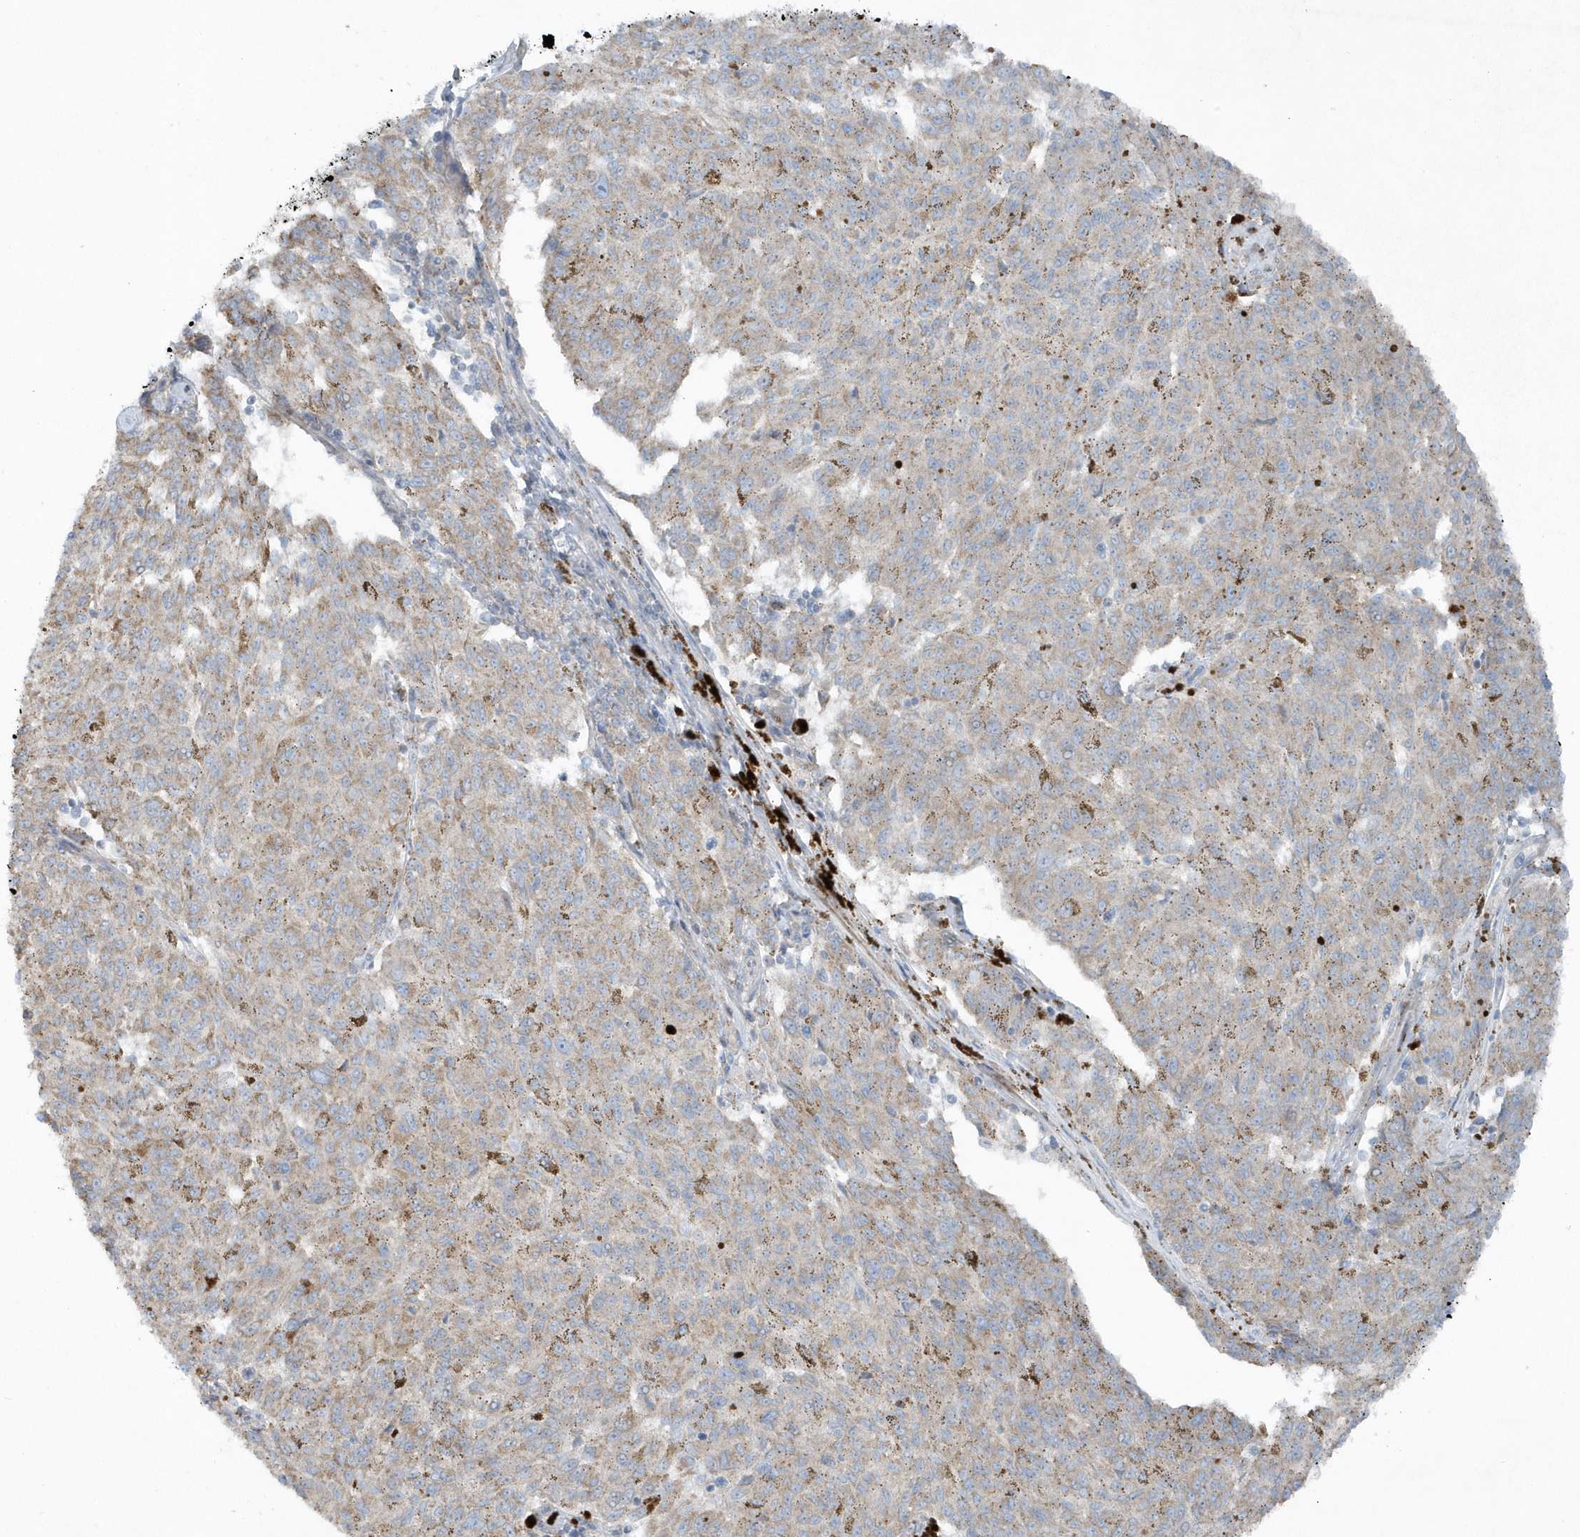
{"staining": {"intensity": "moderate", "quantity": "25%-75%", "location": "cytoplasmic/membranous"}, "tissue": "melanoma", "cell_type": "Tumor cells", "image_type": "cancer", "snomed": [{"axis": "morphology", "description": "Malignant melanoma, NOS"}, {"axis": "topography", "description": "Skin"}], "caption": "DAB (3,3'-diaminobenzidine) immunohistochemical staining of melanoma demonstrates moderate cytoplasmic/membranous protein expression in approximately 25%-75% of tumor cells.", "gene": "SLC38A2", "patient": {"sex": "female", "age": 72}}